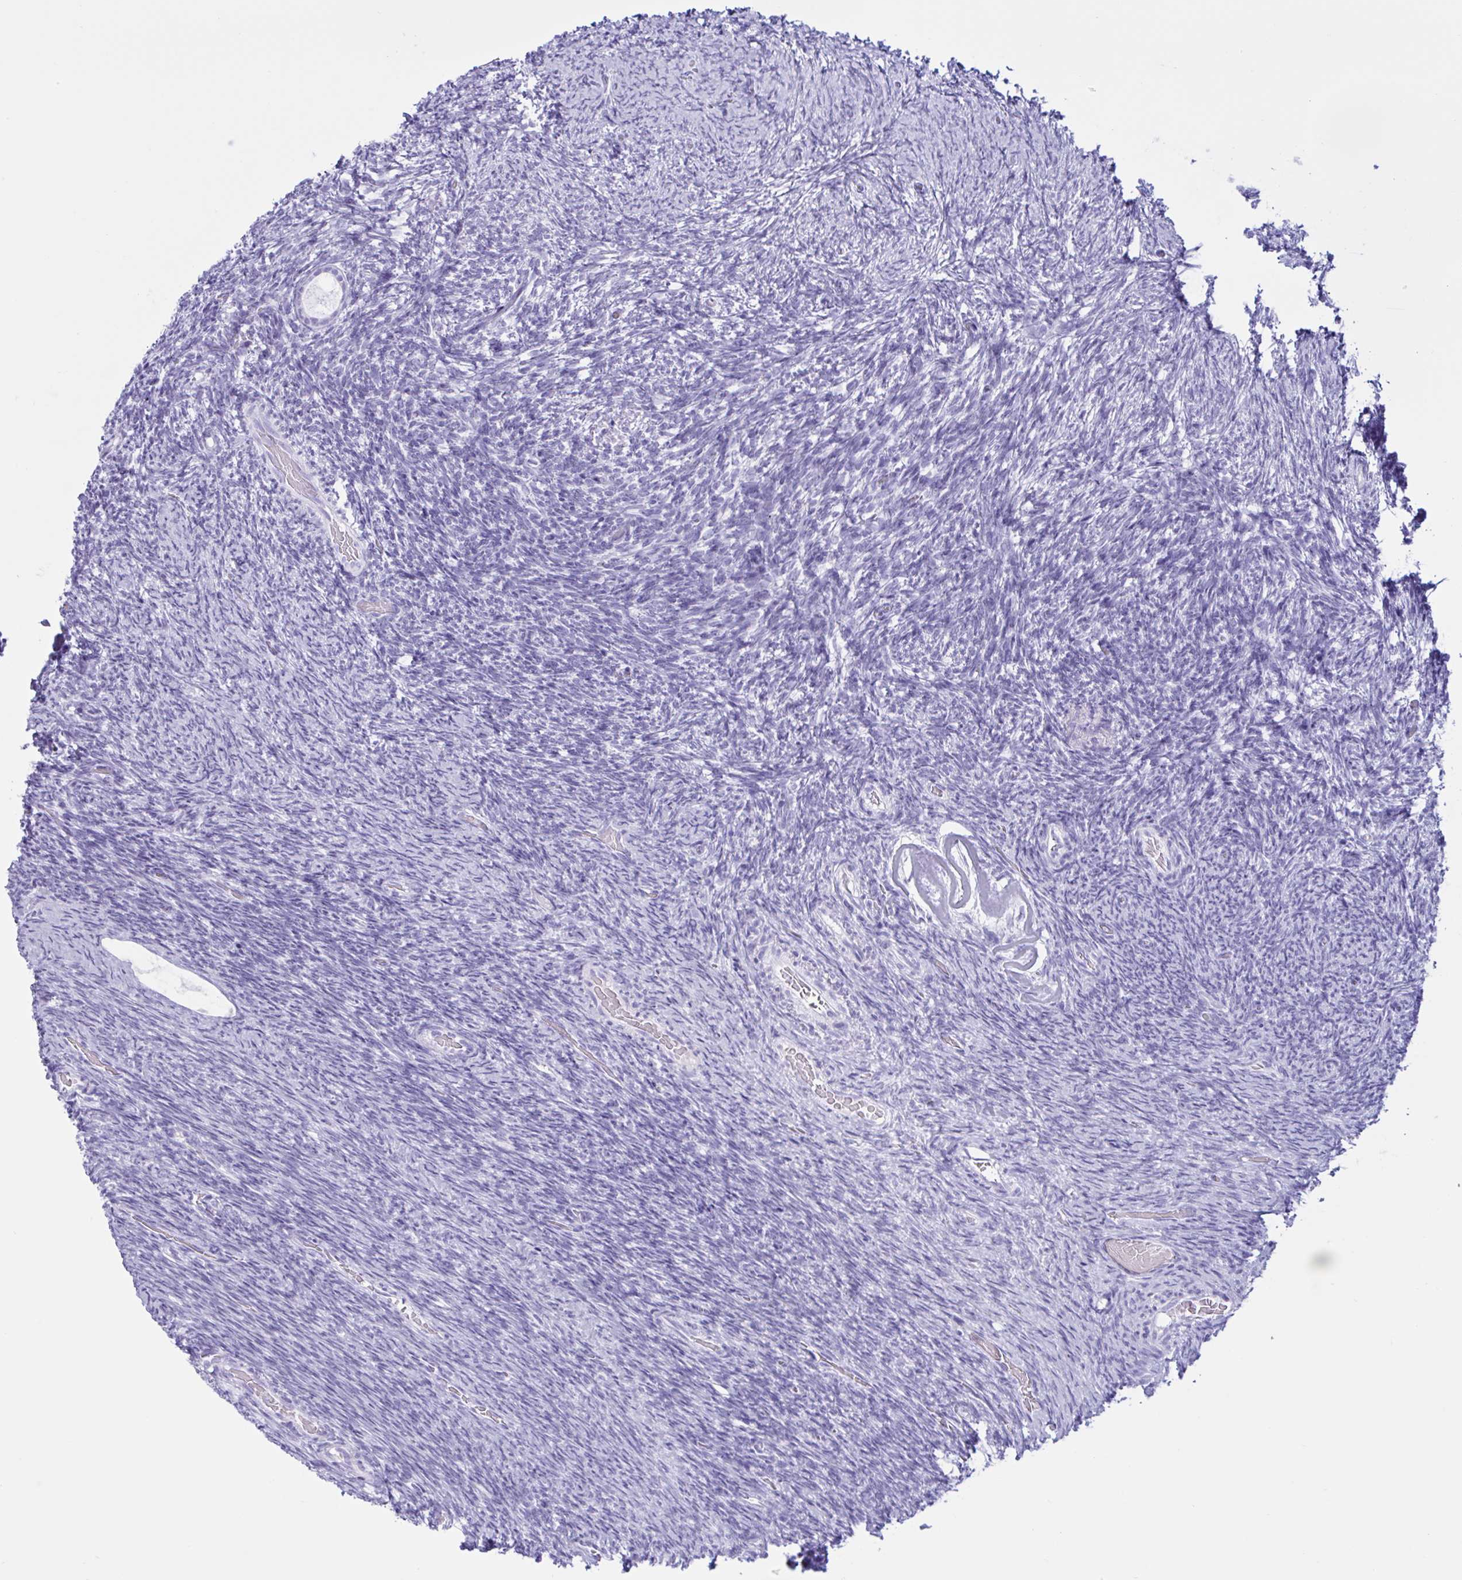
{"staining": {"intensity": "negative", "quantity": "none", "location": "none"}, "tissue": "ovary", "cell_type": "Follicle cells", "image_type": "normal", "snomed": [{"axis": "morphology", "description": "Normal tissue, NOS"}, {"axis": "topography", "description": "Ovary"}], "caption": "Immunohistochemistry of unremarkable ovary displays no expression in follicle cells.", "gene": "MRGPRG", "patient": {"sex": "female", "age": 34}}